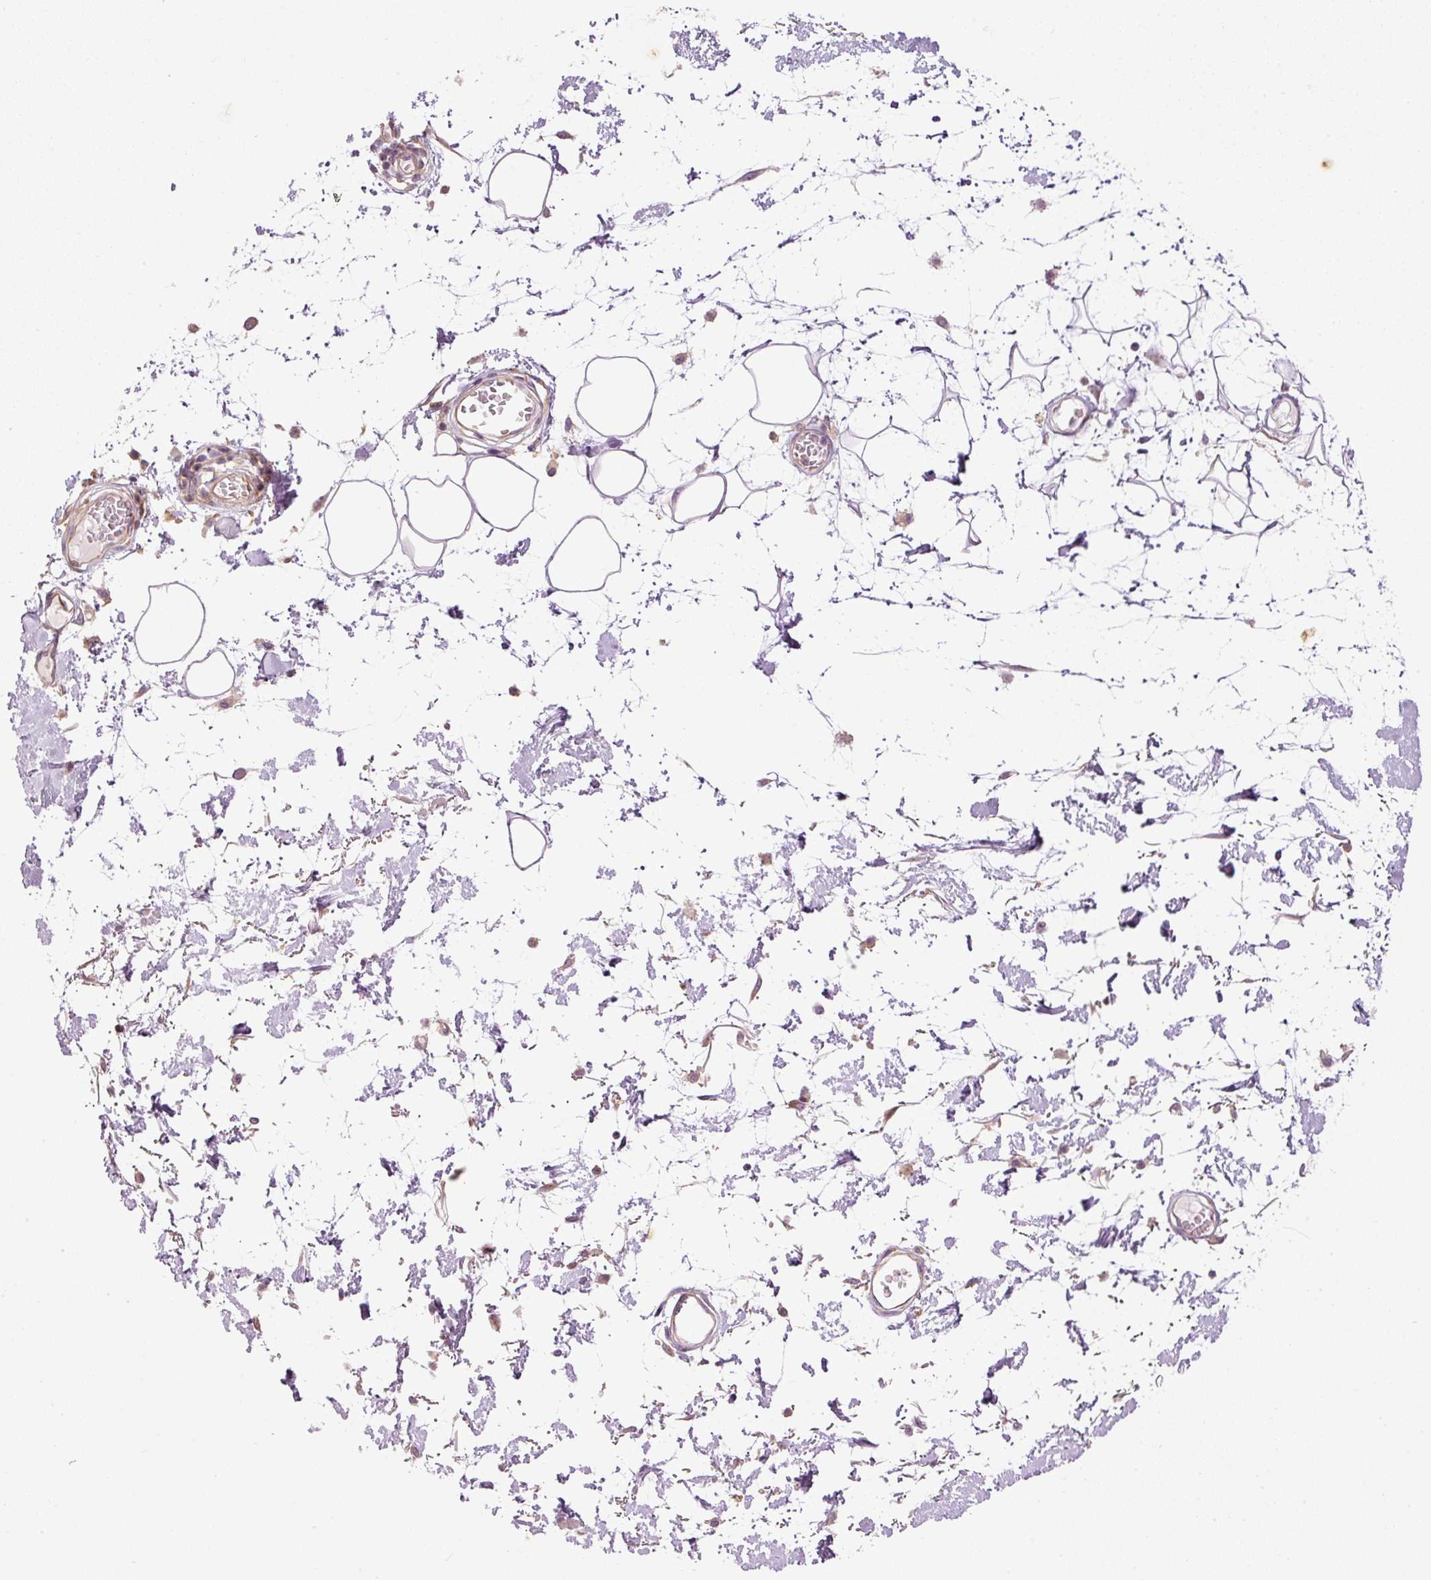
{"staining": {"intensity": "negative", "quantity": "none", "location": "none"}, "tissue": "adipose tissue", "cell_type": "Adipocytes", "image_type": "normal", "snomed": [{"axis": "morphology", "description": "Normal tissue, NOS"}, {"axis": "topography", "description": "Vulva"}, {"axis": "topography", "description": "Peripheral nerve tissue"}], "caption": "Human adipose tissue stained for a protein using immunohistochemistry exhibits no expression in adipocytes.", "gene": "MZT2A", "patient": {"sex": "female", "age": 68}}